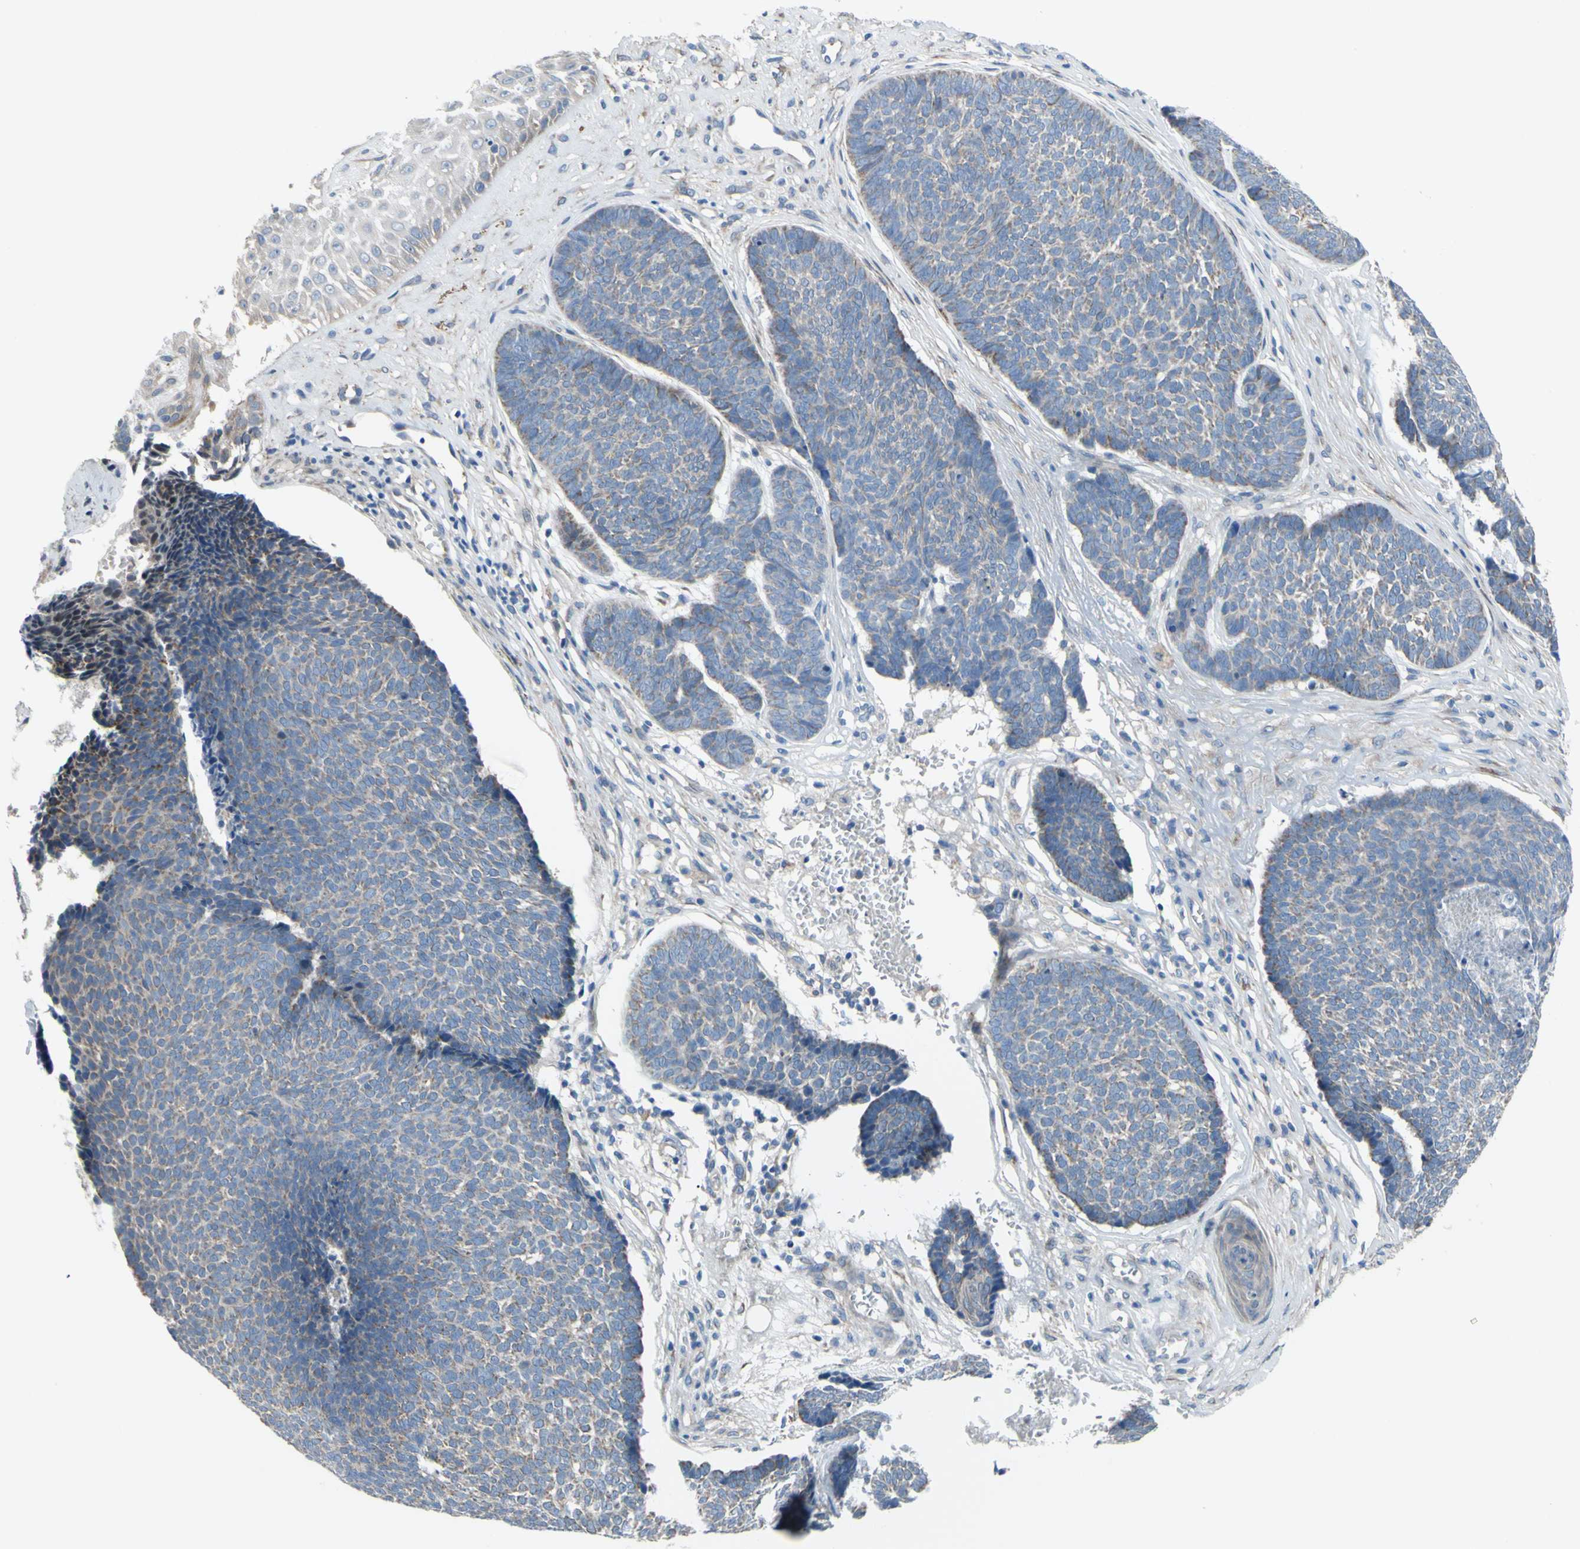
{"staining": {"intensity": "weak", "quantity": ">75%", "location": "cytoplasmic/membranous"}, "tissue": "skin cancer", "cell_type": "Tumor cells", "image_type": "cancer", "snomed": [{"axis": "morphology", "description": "Basal cell carcinoma"}, {"axis": "topography", "description": "Skin"}], "caption": "This is an image of immunohistochemistry (IHC) staining of skin cancer, which shows weak staining in the cytoplasmic/membranous of tumor cells.", "gene": "GRAMD2B", "patient": {"sex": "male", "age": 84}}